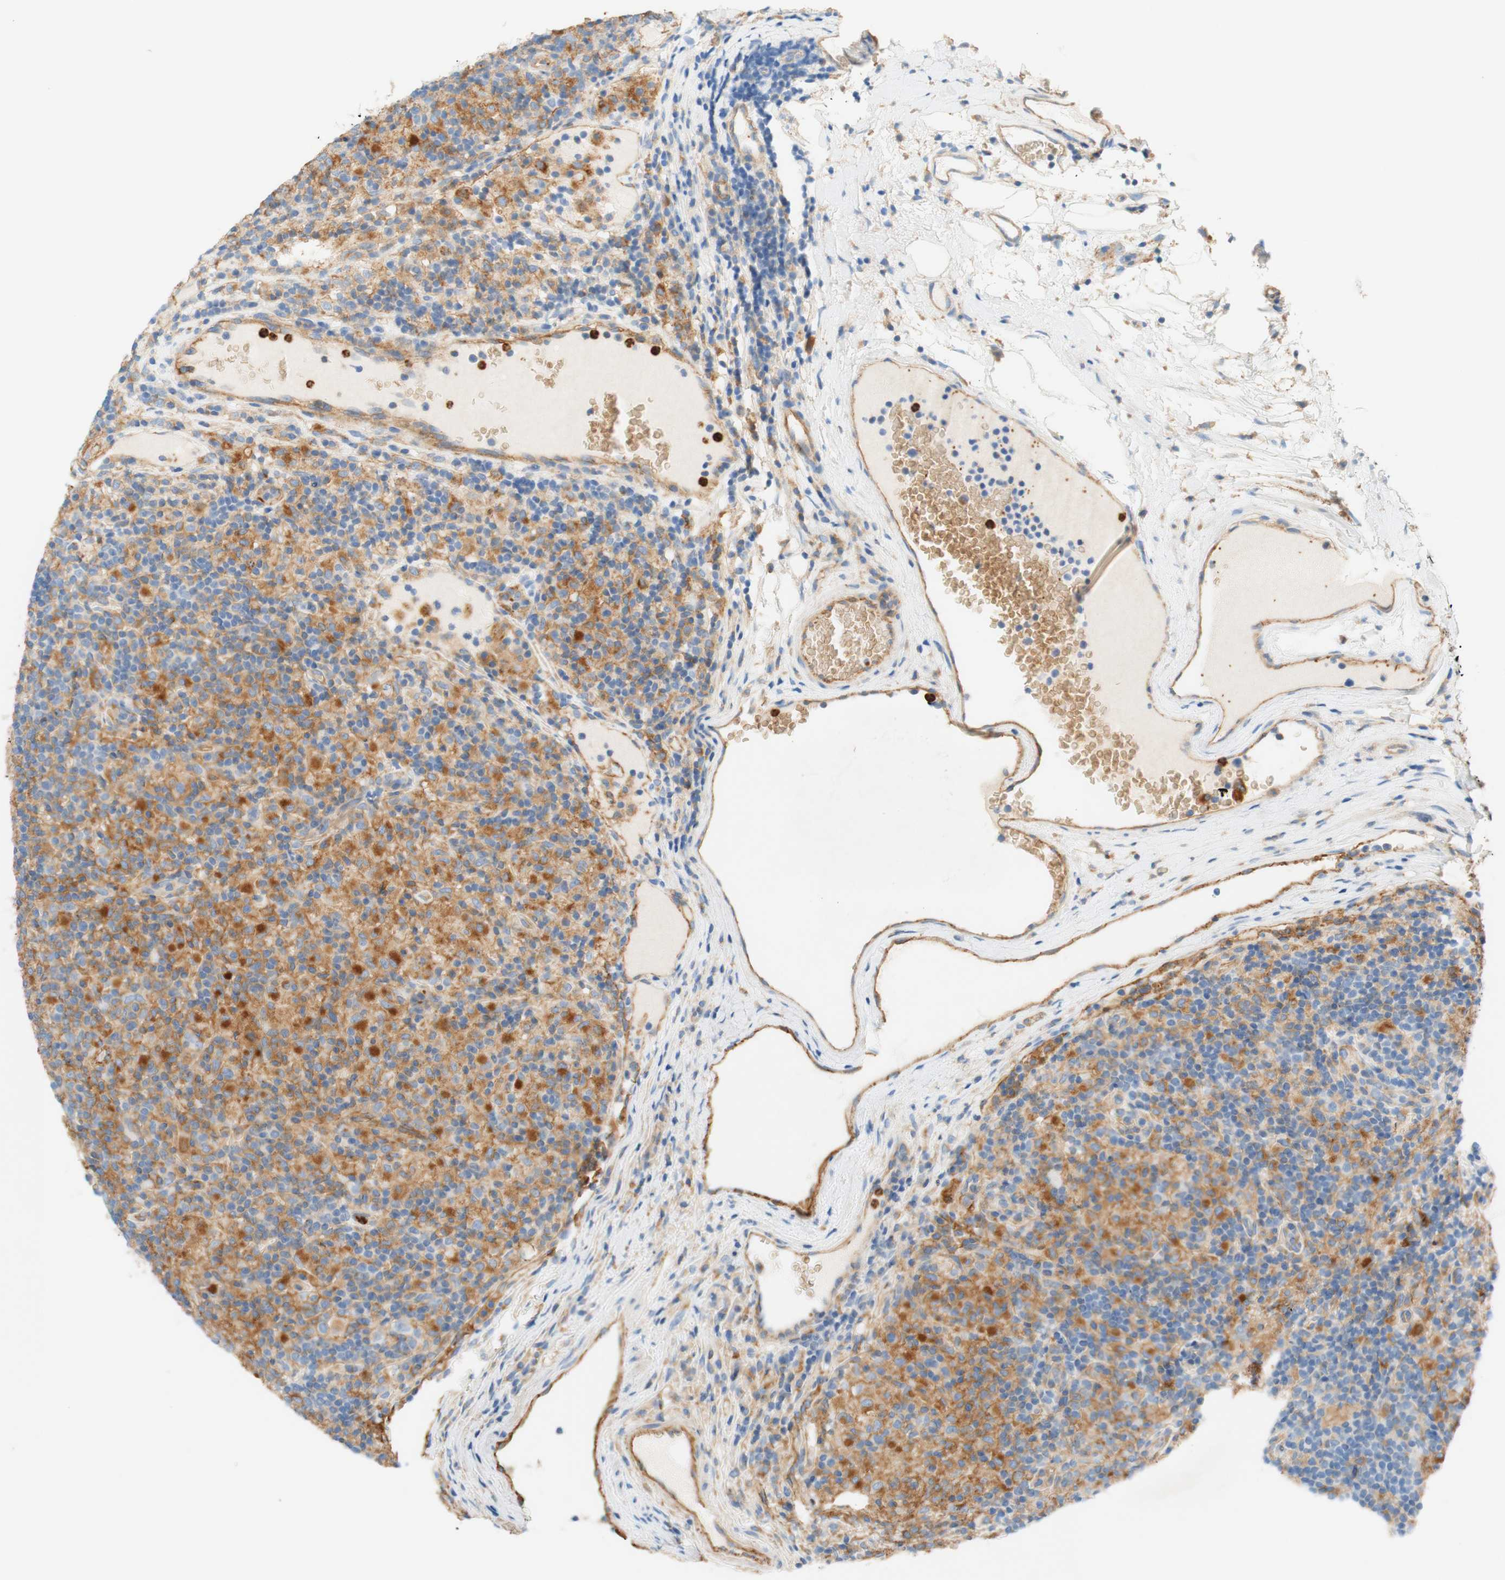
{"staining": {"intensity": "negative", "quantity": "none", "location": "none"}, "tissue": "lymphoma", "cell_type": "Tumor cells", "image_type": "cancer", "snomed": [{"axis": "morphology", "description": "Hodgkin's disease, NOS"}, {"axis": "topography", "description": "Lymph node"}], "caption": "The image reveals no staining of tumor cells in Hodgkin's disease.", "gene": "STOM", "patient": {"sex": "male", "age": 70}}